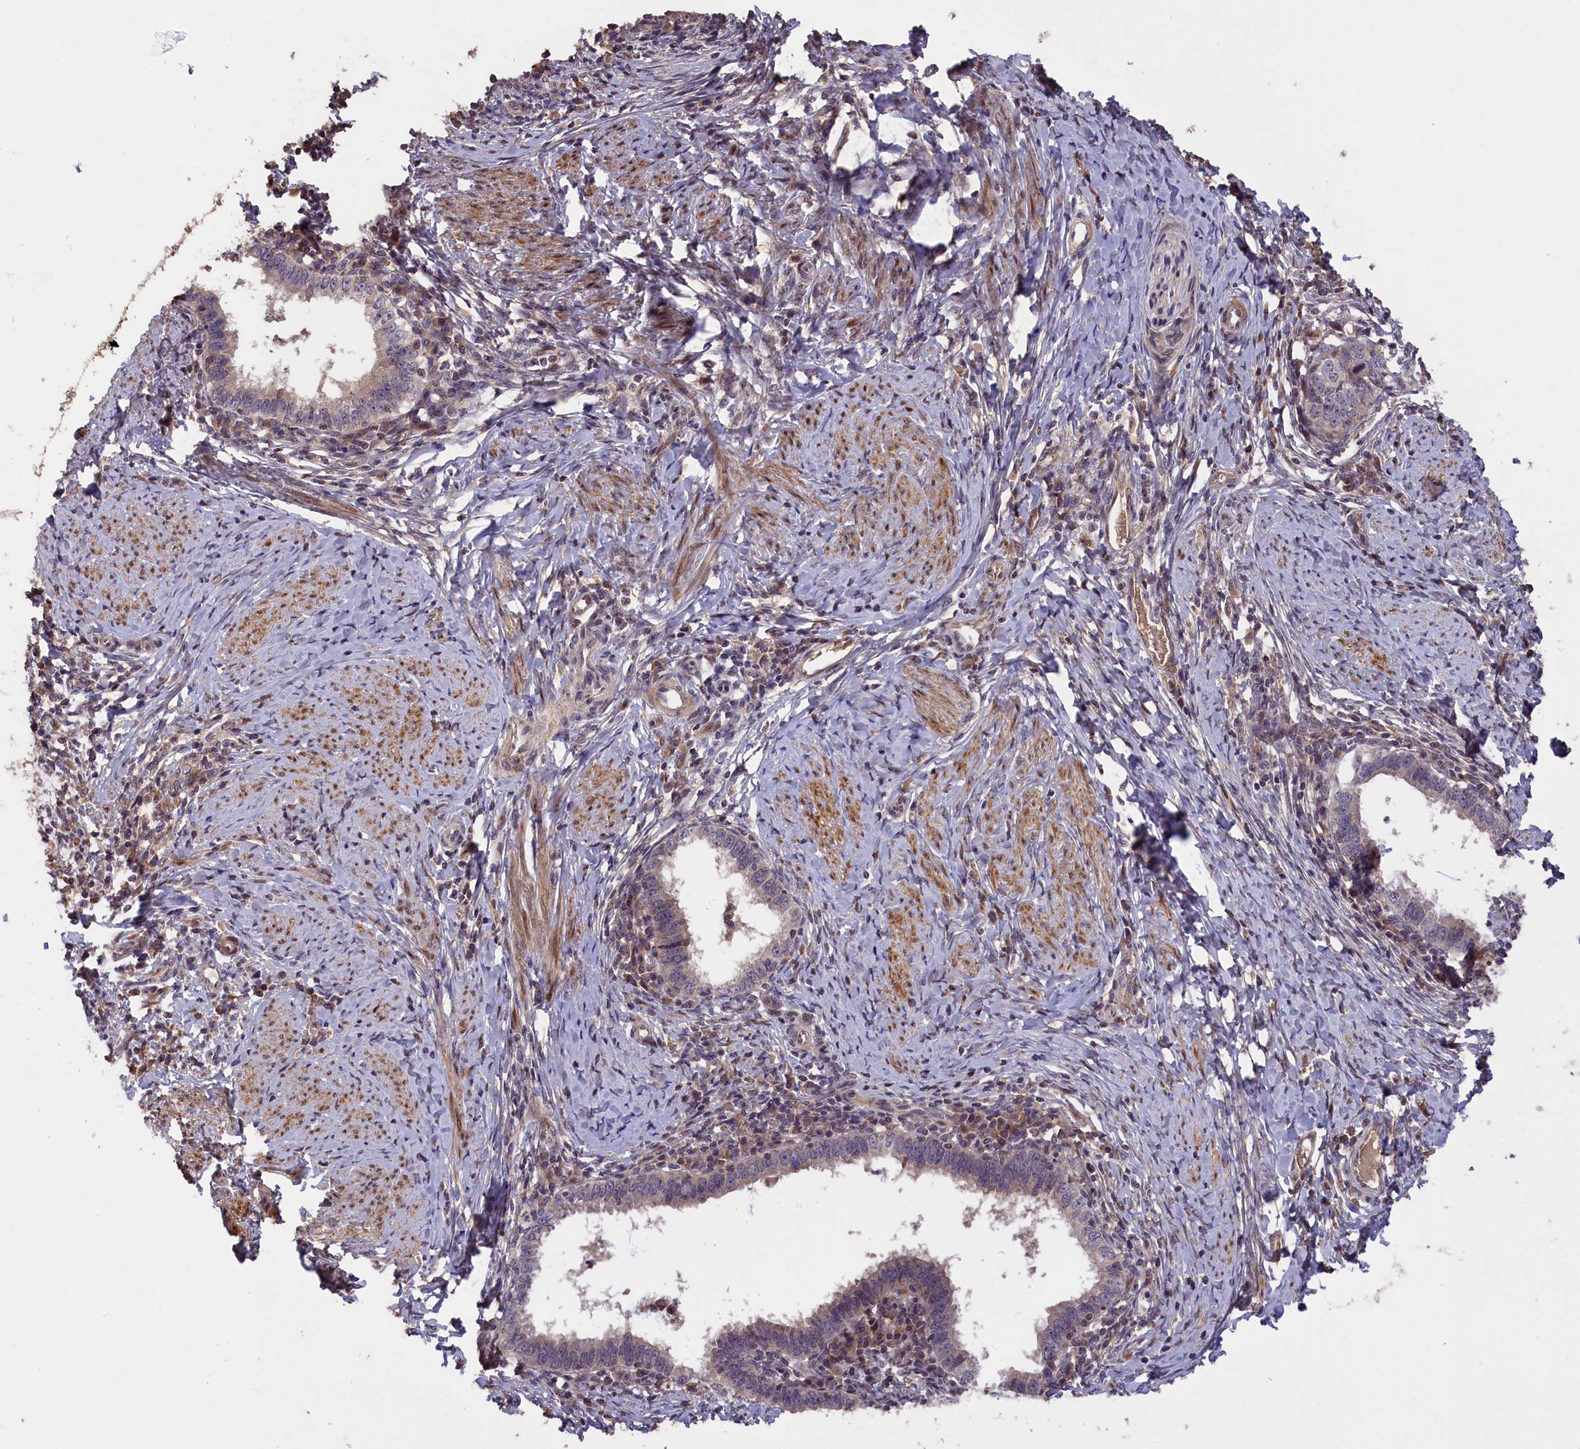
{"staining": {"intensity": "negative", "quantity": "none", "location": "none"}, "tissue": "cervical cancer", "cell_type": "Tumor cells", "image_type": "cancer", "snomed": [{"axis": "morphology", "description": "Adenocarcinoma, NOS"}, {"axis": "topography", "description": "Cervix"}], "caption": "High power microscopy histopathology image of an immunohistochemistry image of adenocarcinoma (cervical), revealing no significant expression in tumor cells.", "gene": "DNAJB9", "patient": {"sex": "female", "age": 36}}